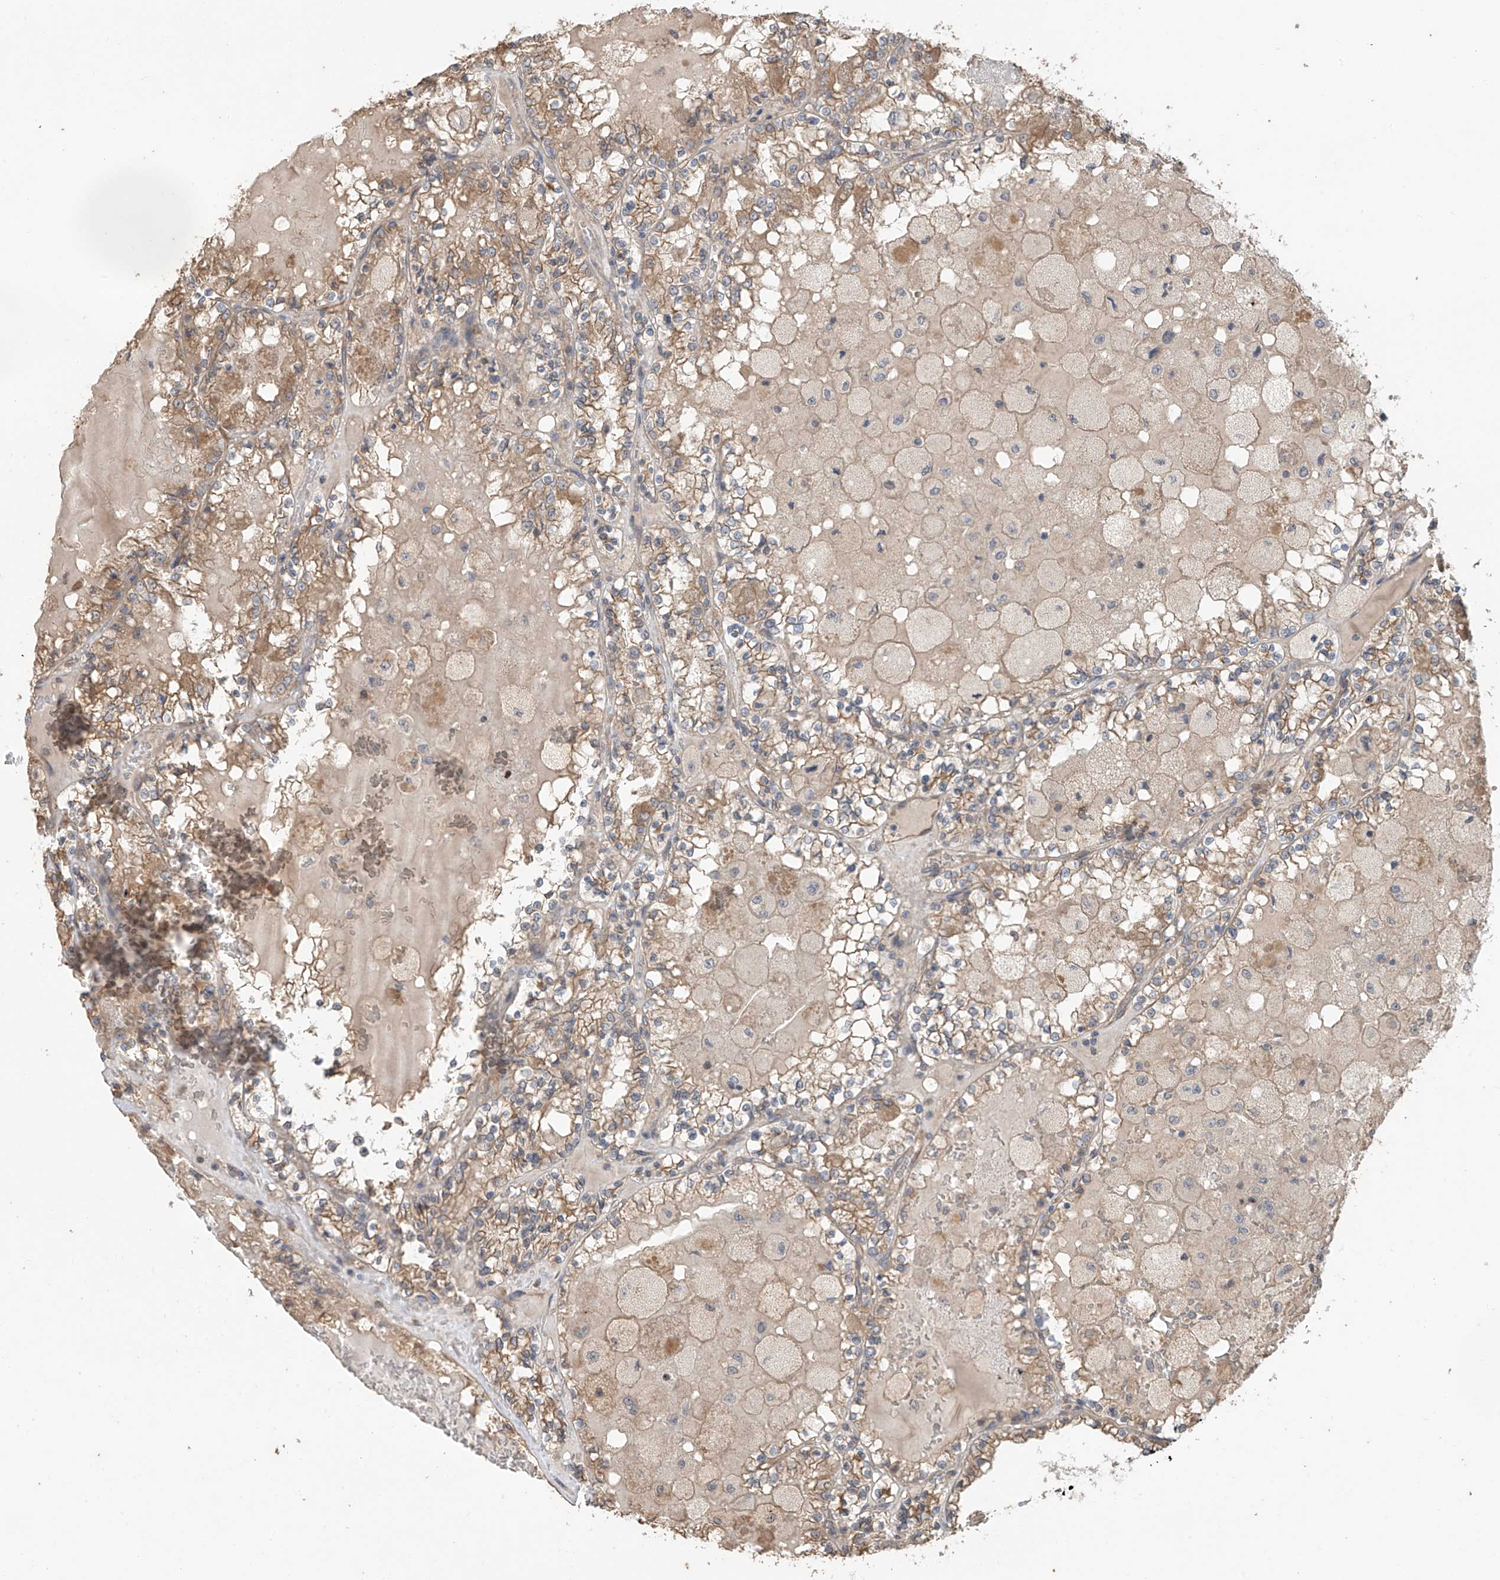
{"staining": {"intensity": "moderate", "quantity": "25%-75%", "location": "cytoplasmic/membranous"}, "tissue": "renal cancer", "cell_type": "Tumor cells", "image_type": "cancer", "snomed": [{"axis": "morphology", "description": "Adenocarcinoma, NOS"}, {"axis": "topography", "description": "Kidney"}], "caption": "Immunohistochemical staining of renal adenocarcinoma displays medium levels of moderate cytoplasmic/membranous expression in about 25%-75% of tumor cells. (DAB IHC with brightfield microscopy, high magnification).", "gene": "AGBL5", "patient": {"sex": "female", "age": 56}}